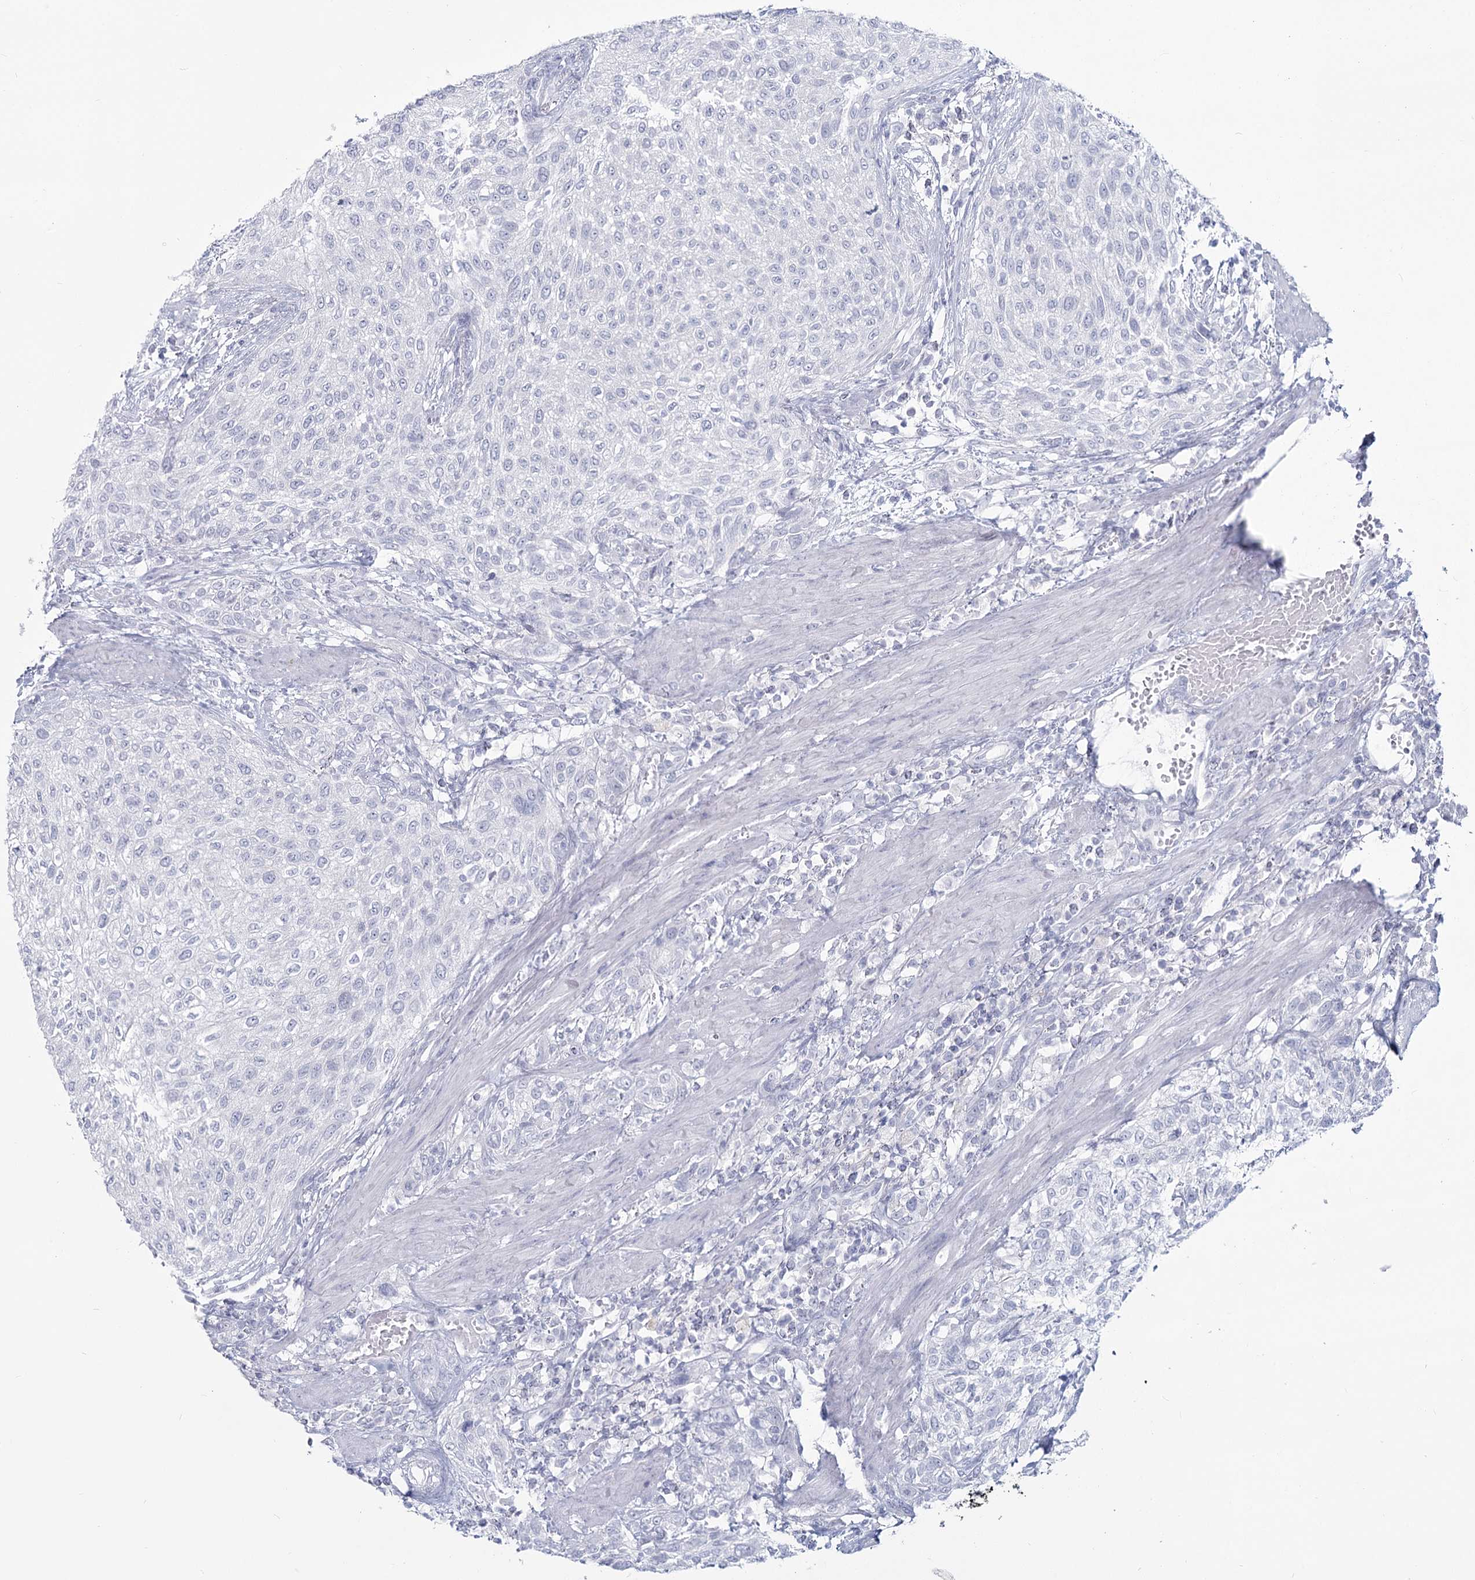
{"staining": {"intensity": "negative", "quantity": "none", "location": "none"}, "tissue": "urothelial cancer", "cell_type": "Tumor cells", "image_type": "cancer", "snomed": [{"axis": "morphology", "description": "Urothelial carcinoma, High grade"}, {"axis": "topography", "description": "Urinary bladder"}], "caption": "Immunohistochemistry (IHC) of urothelial cancer displays no expression in tumor cells. Nuclei are stained in blue.", "gene": "SLC6A19", "patient": {"sex": "male", "age": 35}}